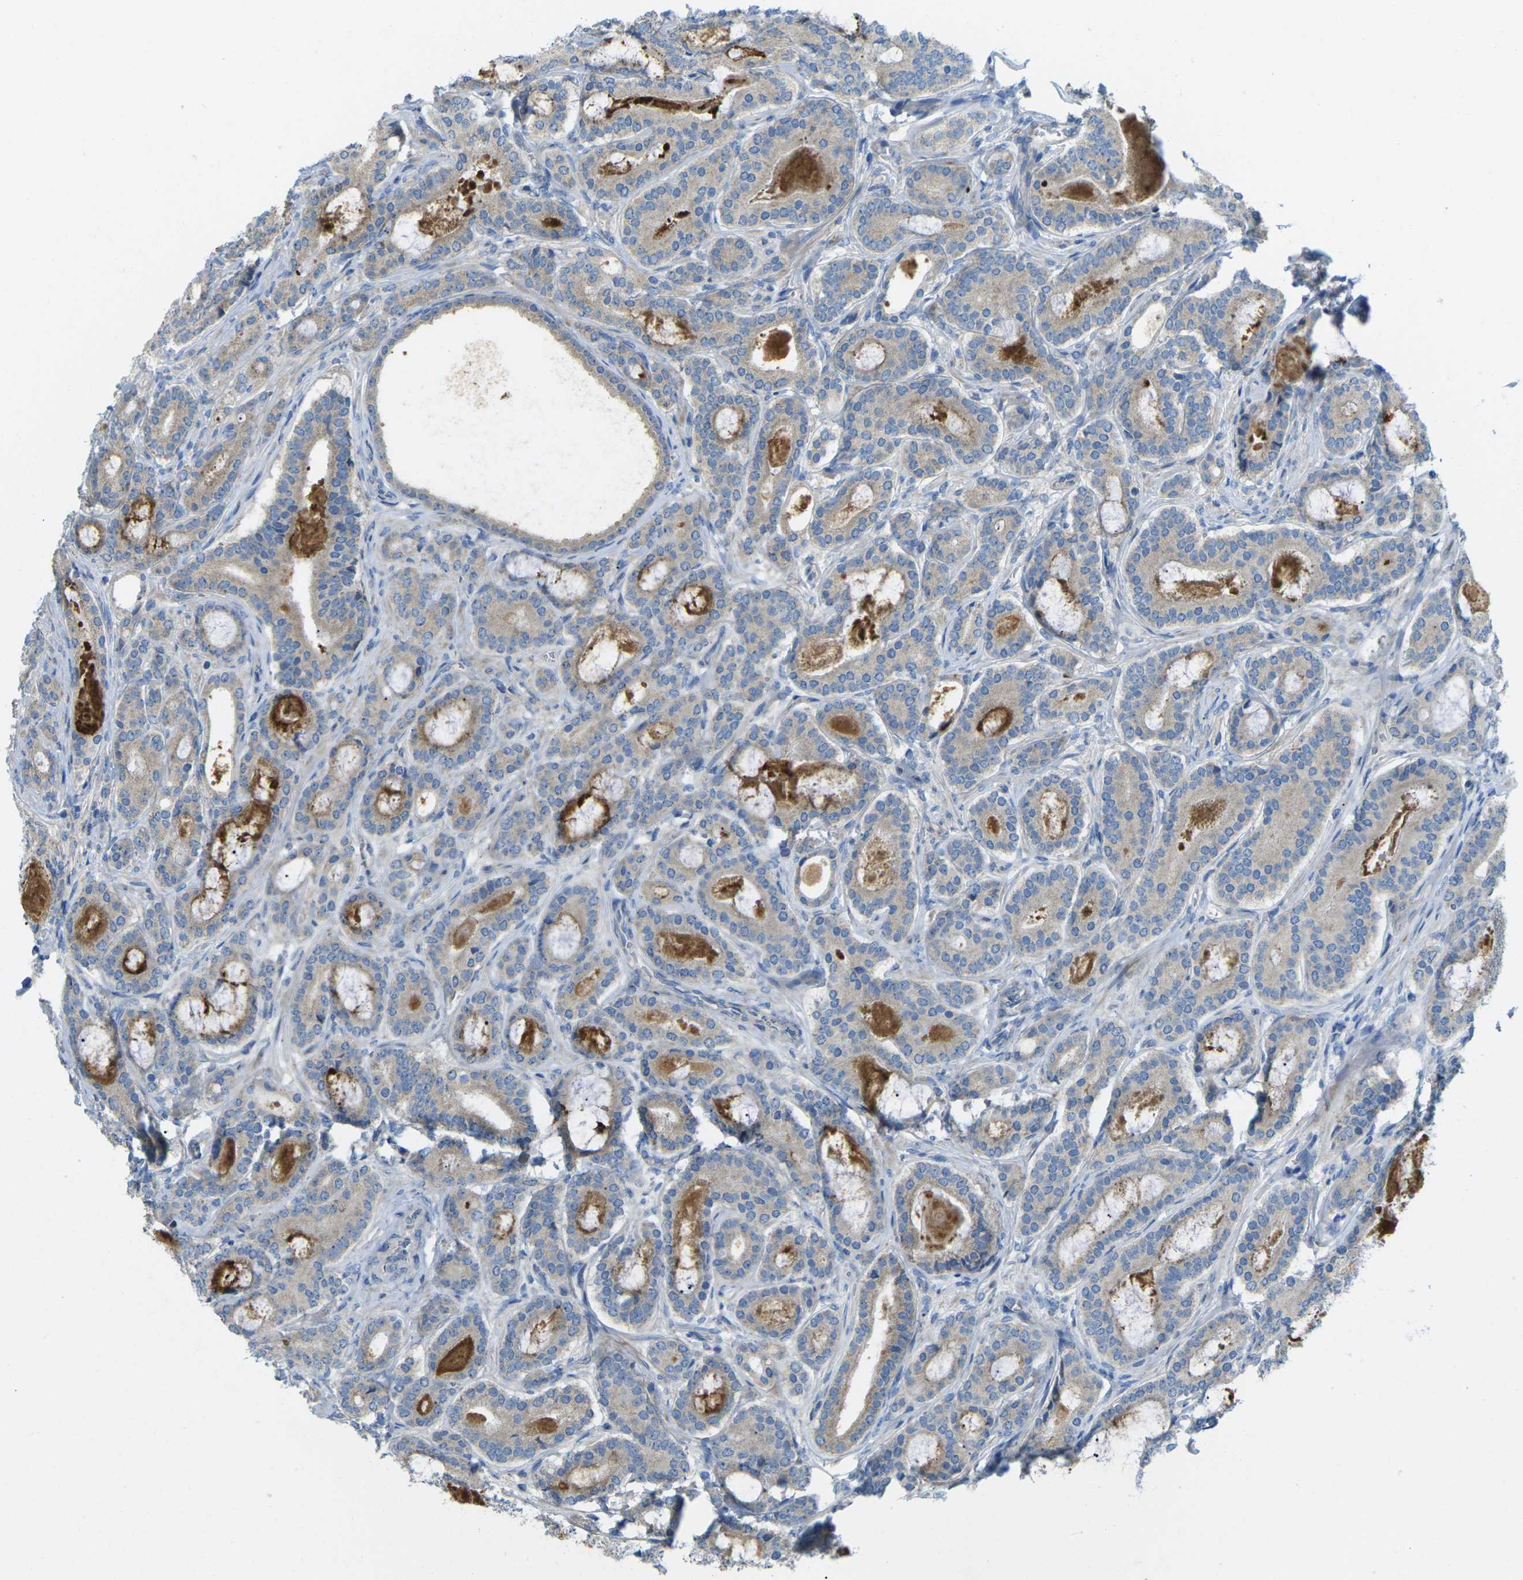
{"staining": {"intensity": "weak", "quantity": ">75%", "location": "cytoplasmic/membranous"}, "tissue": "prostate cancer", "cell_type": "Tumor cells", "image_type": "cancer", "snomed": [{"axis": "morphology", "description": "Adenocarcinoma, High grade"}, {"axis": "topography", "description": "Prostate"}], "caption": "Human prostate cancer (high-grade adenocarcinoma) stained with a protein marker reveals weak staining in tumor cells.", "gene": "MYLK4", "patient": {"sex": "male", "age": 60}}